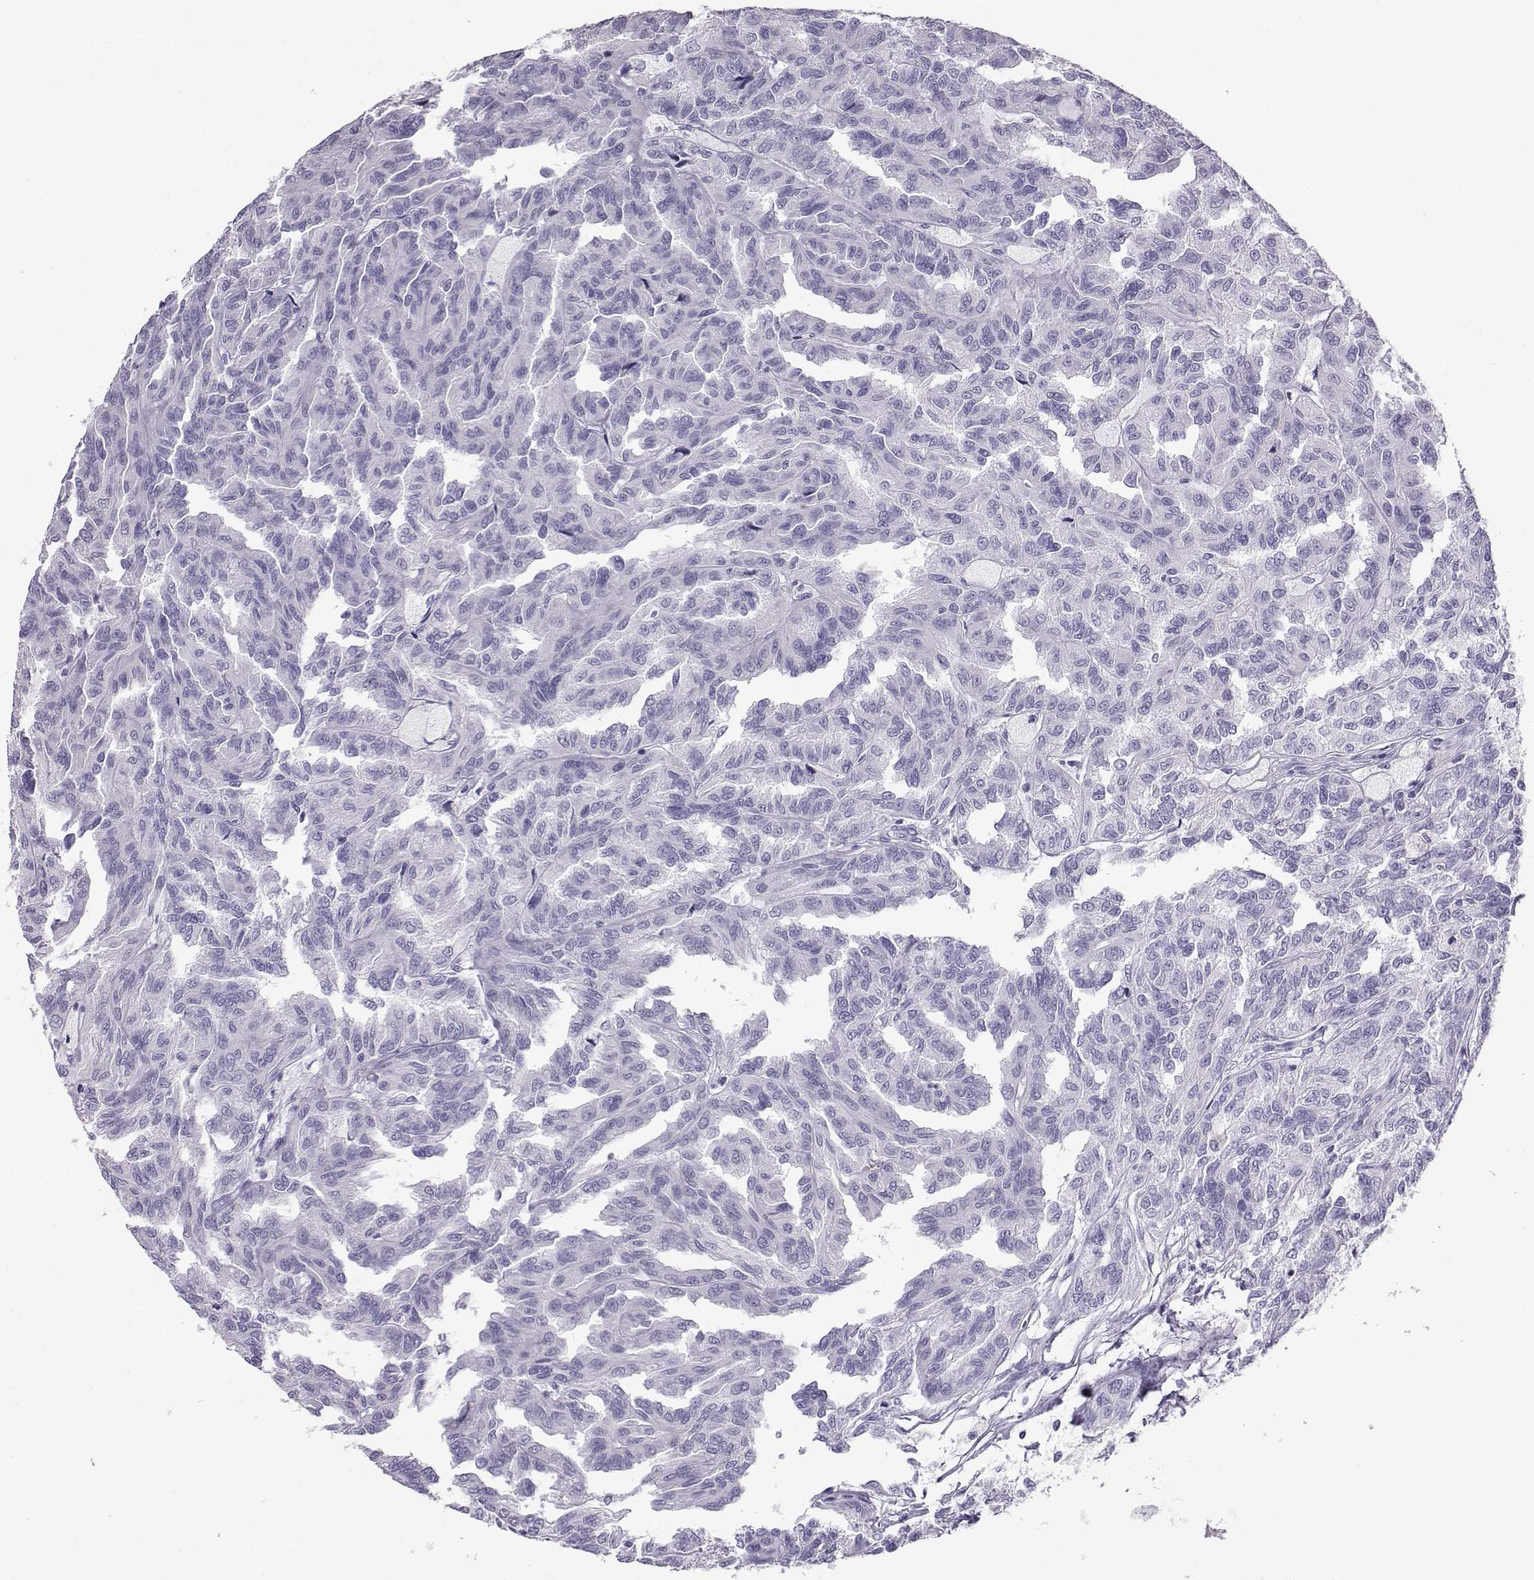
{"staining": {"intensity": "negative", "quantity": "none", "location": "none"}, "tissue": "renal cancer", "cell_type": "Tumor cells", "image_type": "cancer", "snomed": [{"axis": "morphology", "description": "Adenocarcinoma, NOS"}, {"axis": "topography", "description": "Kidney"}], "caption": "Tumor cells show no significant protein positivity in renal cancer (adenocarcinoma).", "gene": "NEFL", "patient": {"sex": "male", "age": 79}}